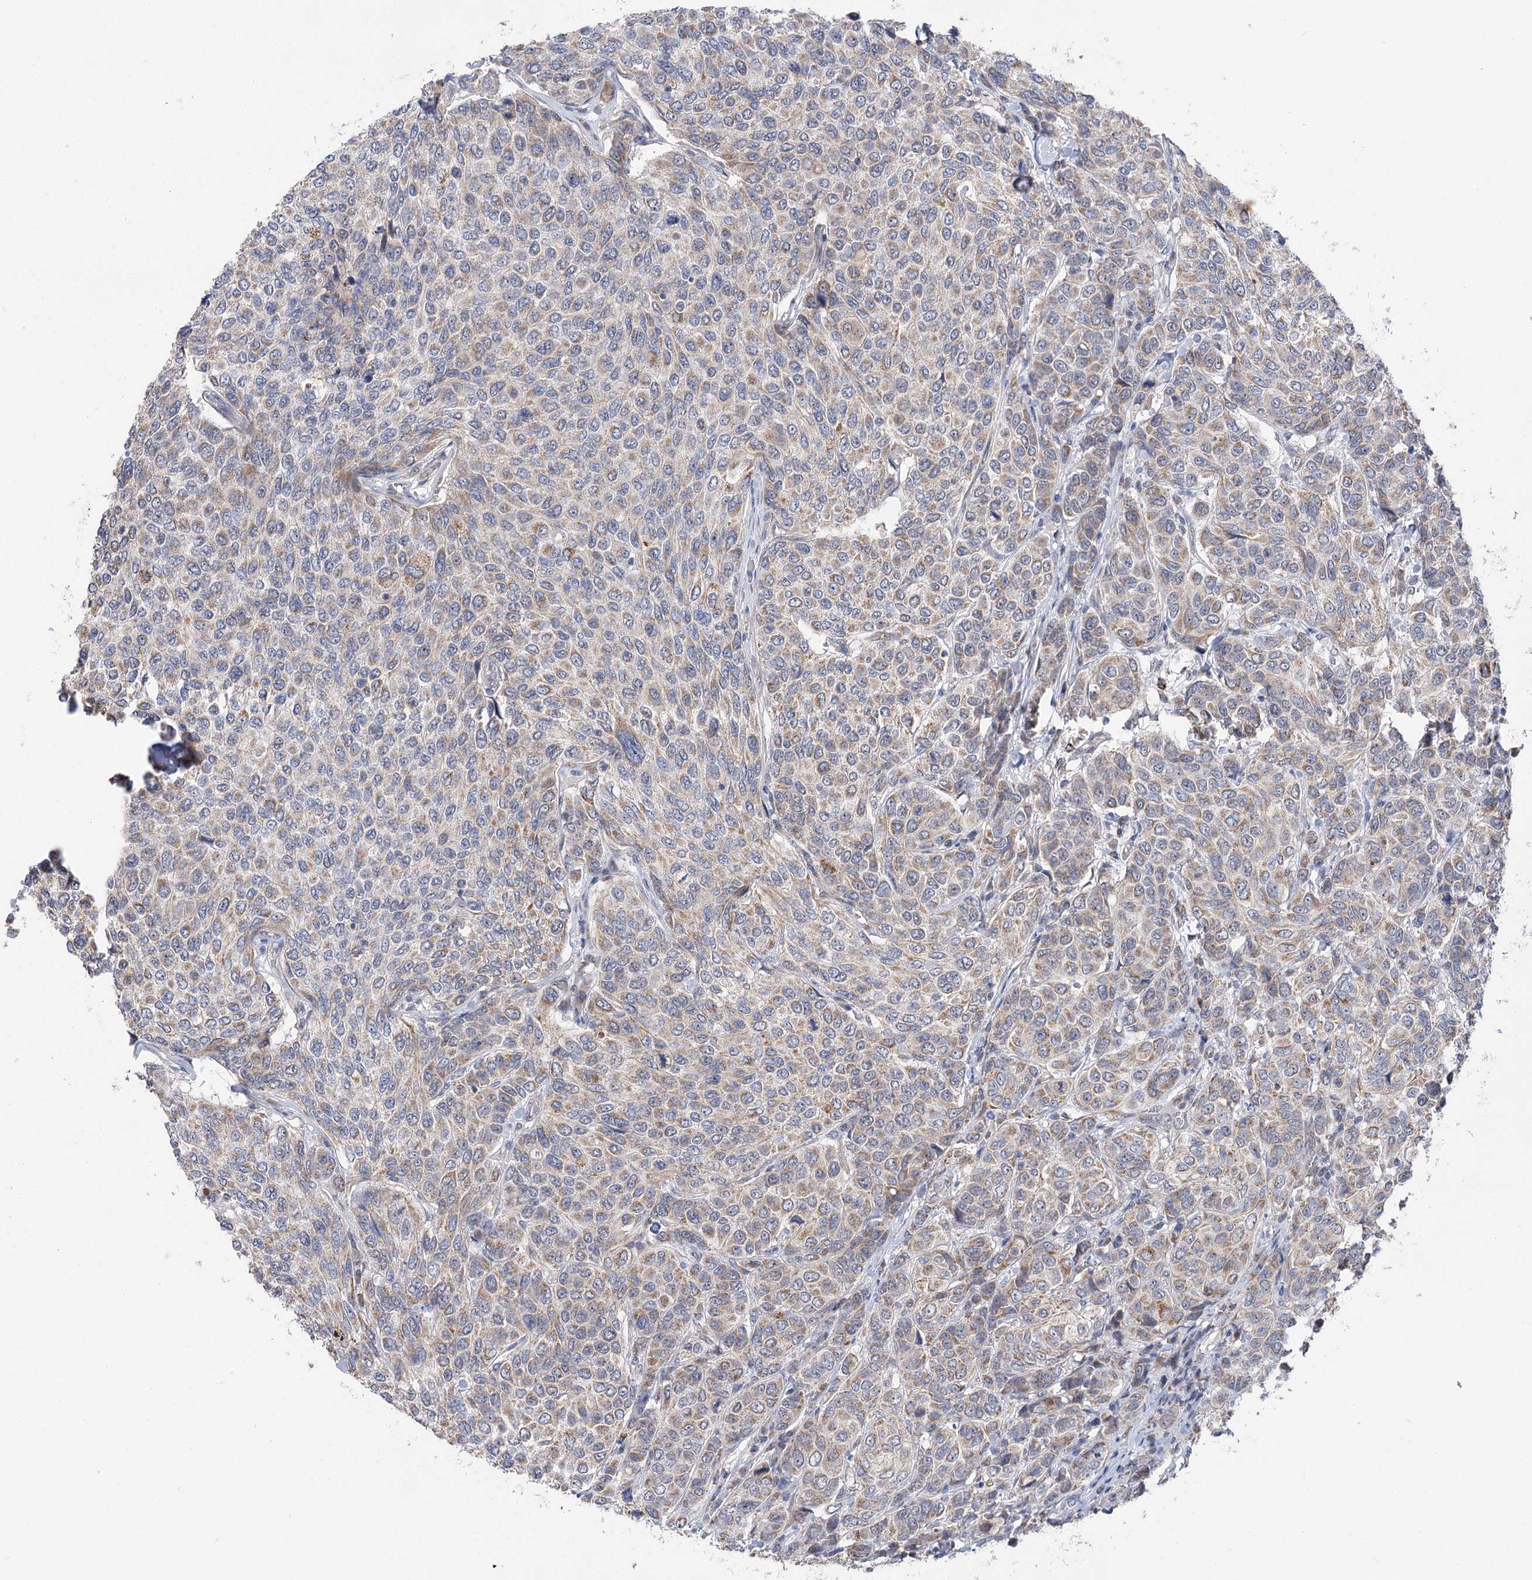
{"staining": {"intensity": "weak", "quantity": "25%-75%", "location": "cytoplasmic/membranous"}, "tissue": "breast cancer", "cell_type": "Tumor cells", "image_type": "cancer", "snomed": [{"axis": "morphology", "description": "Duct carcinoma"}, {"axis": "topography", "description": "Breast"}], "caption": "Immunohistochemical staining of breast cancer (infiltrating ductal carcinoma) displays weak cytoplasmic/membranous protein positivity in about 25%-75% of tumor cells. Immunohistochemistry stains the protein of interest in brown and the nuclei are stained blue.", "gene": "ECHDC3", "patient": {"sex": "female", "age": 55}}